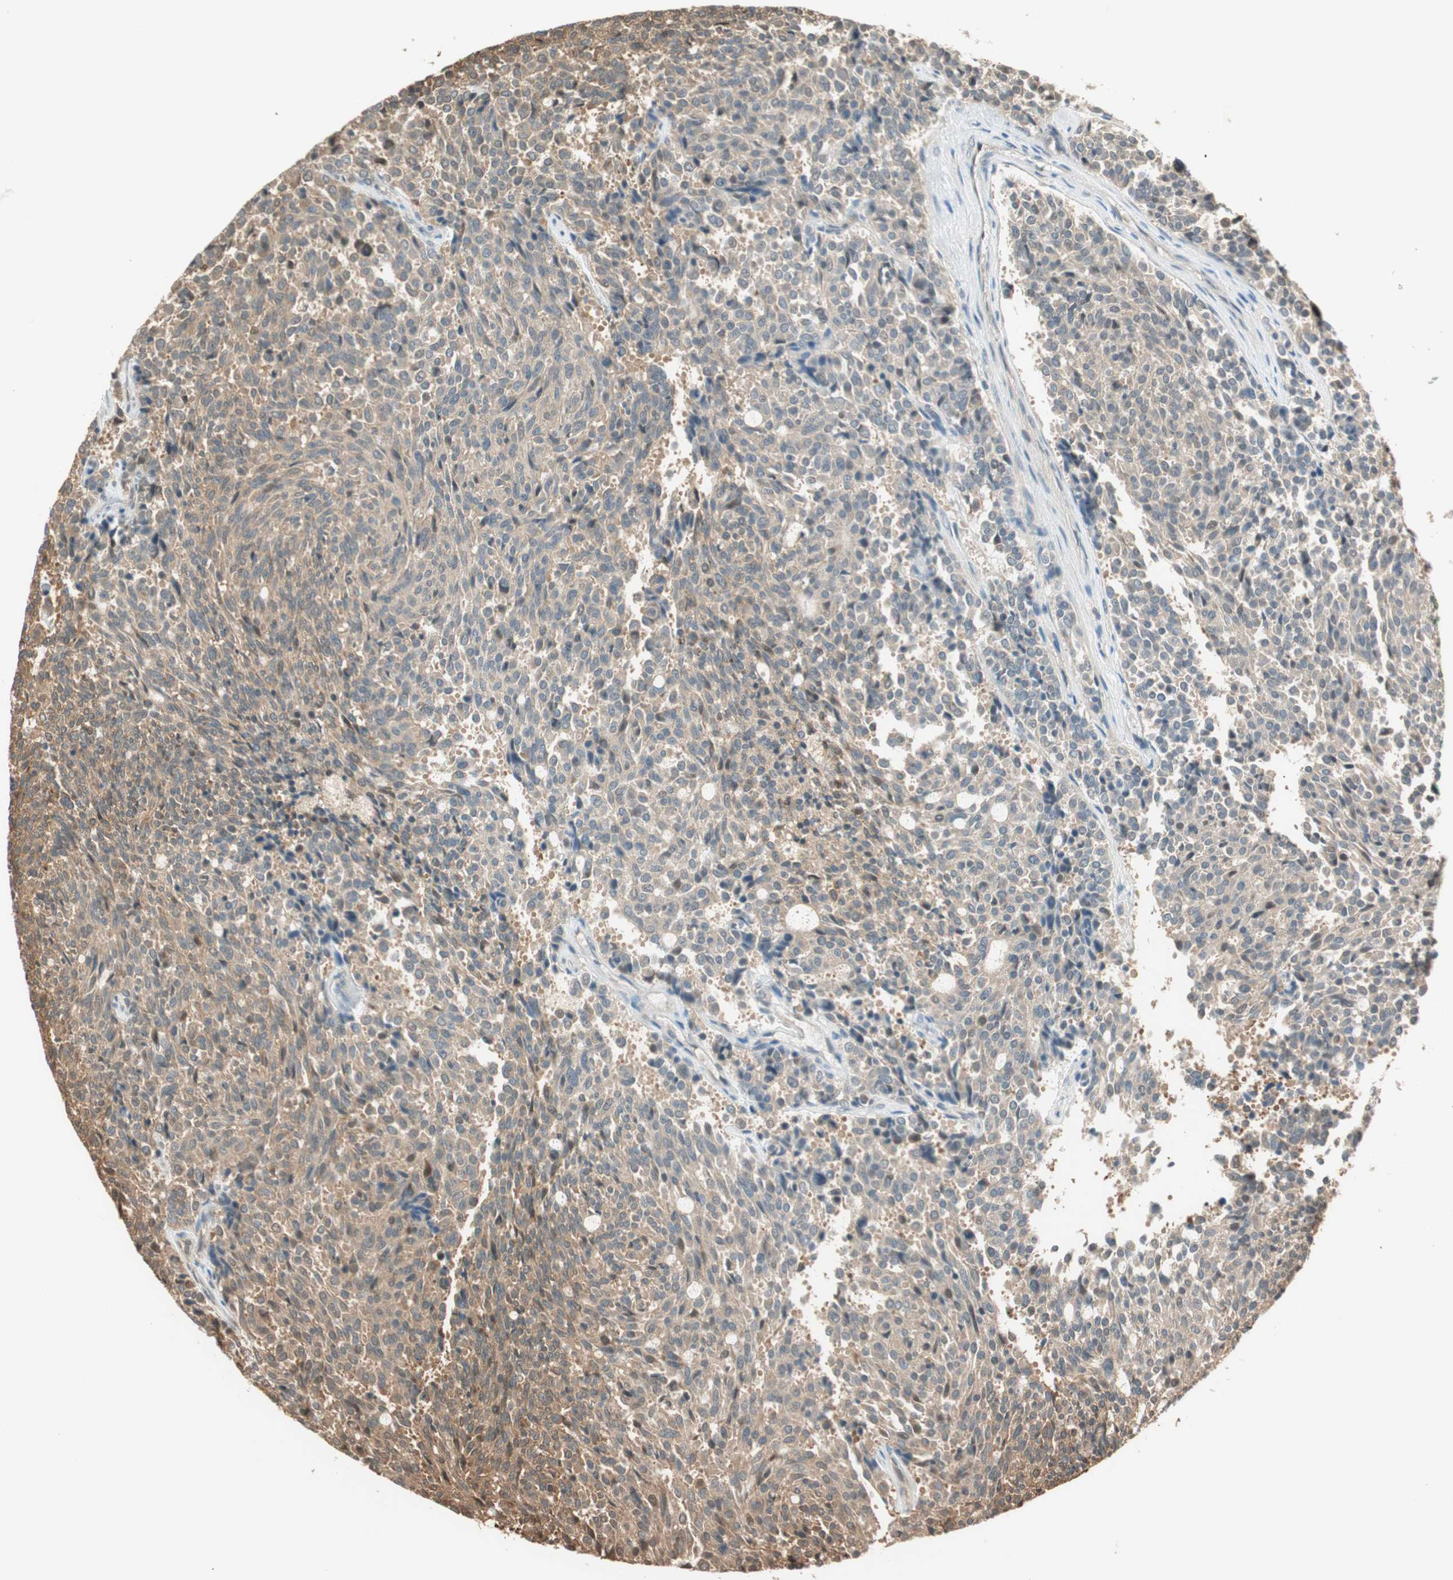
{"staining": {"intensity": "moderate", "quantity": ">75%", "location": "cytoplasmic/membranous"}, "tissue": "carcinoid", "cell_type": "Tumor cells", "image_type": "cancer", "snomed": [{"axis": "morphology", "description": "Carcinoid, malignant, NOS"}, {"axis": "topography", "description": "Pancreas"}], "caption": "Immunohistochemical staining of human carcinoid demonstrates medium levels of moderate cytoplasmic/membranous staining in approximately >75% of tumor cells.", "gene": "ZNF443", "patient": {"sex": "female", "age": 54}}